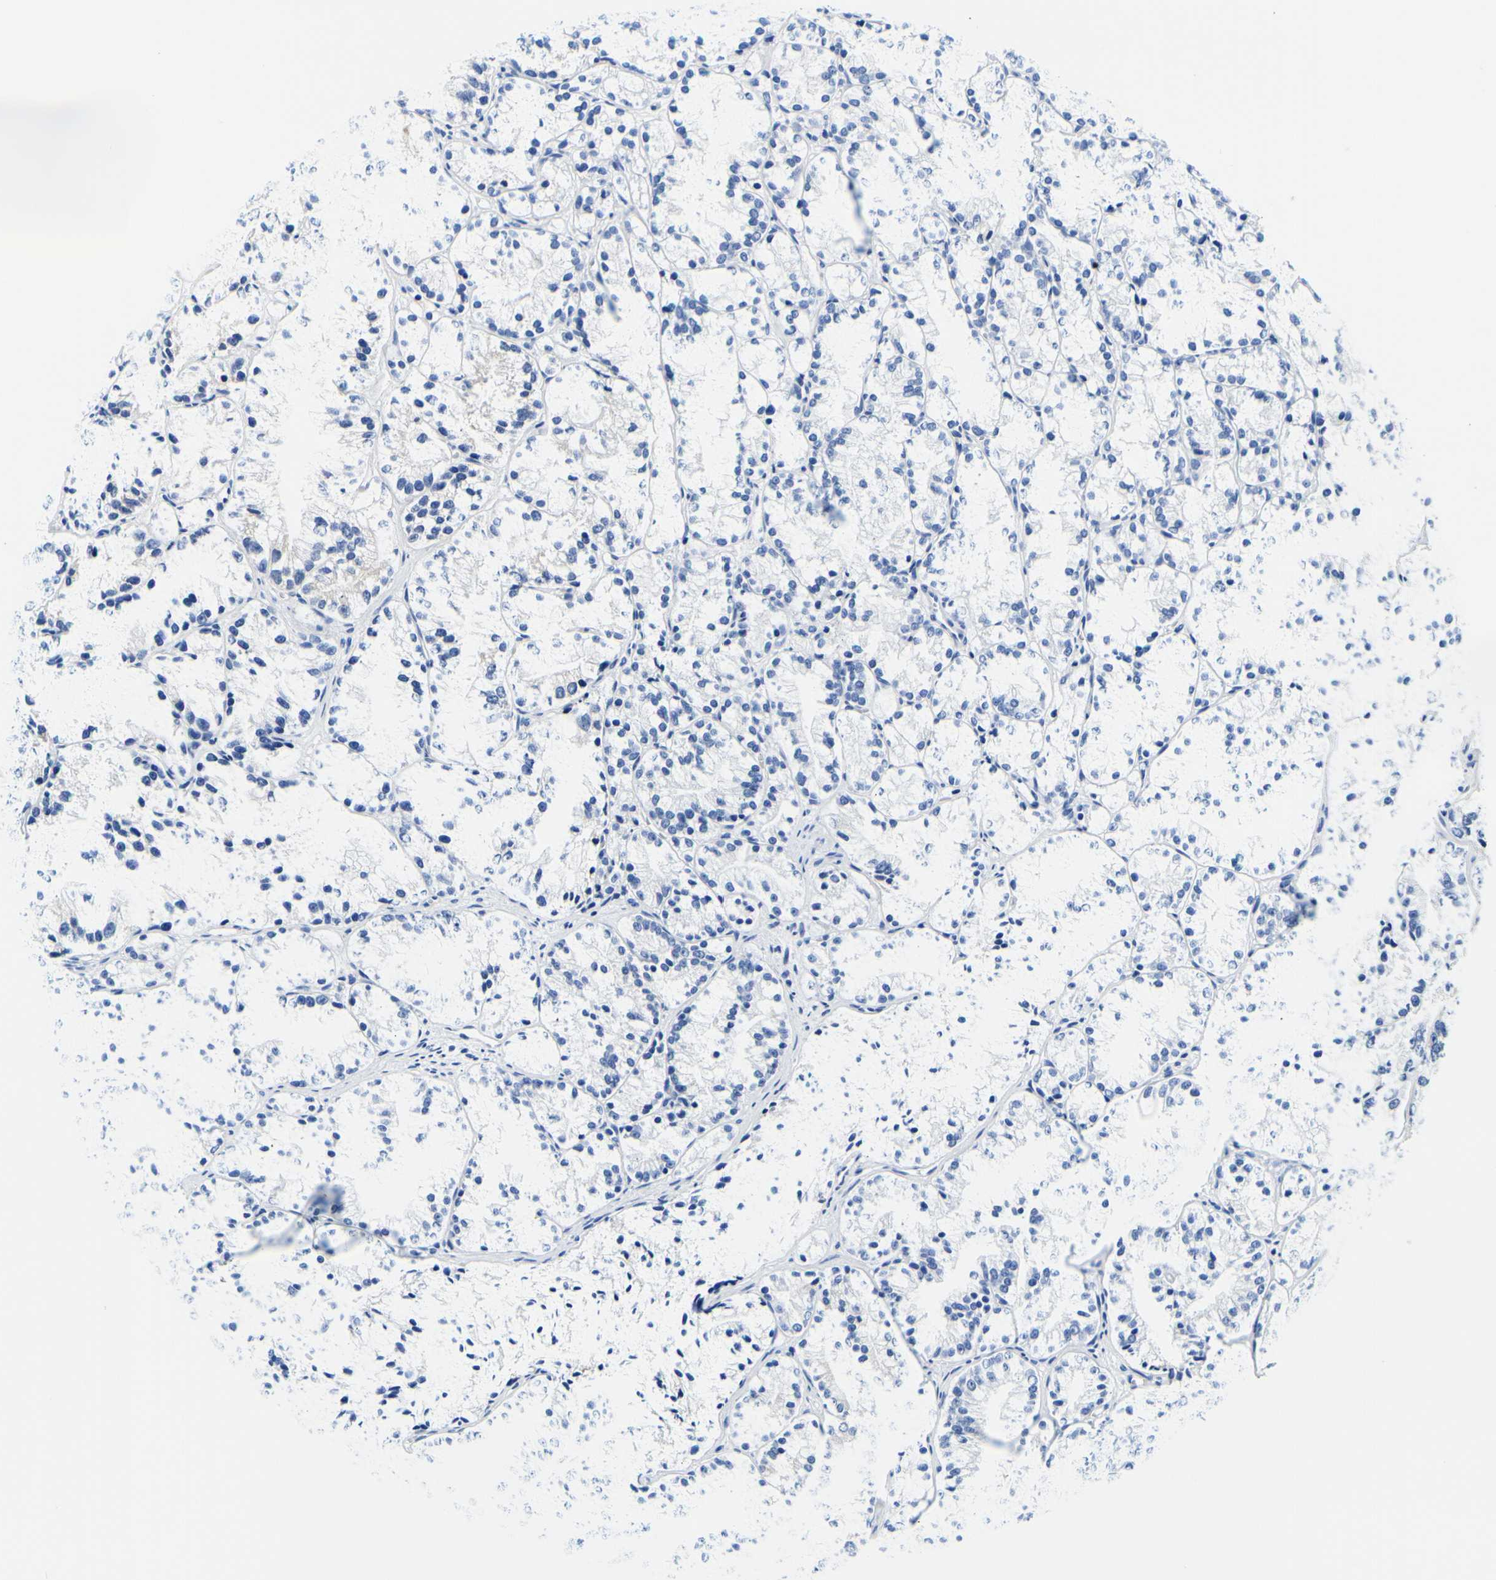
{"staining": {"intensity": "negative", "quantity": "none", "location": "none"}, "tissue": "prostate cancer", "cell_type": "Tumor cells", "image_type": "cancer", "snomed": [{"axis": "morphology", "description": "Adenocarcinoma, Low grade"}, {"axis": "topography", "description": "Prostate"}], "caption": "IHC image of neoplastic tissue: human prostate cancer (adenocarcinoma (low-grade)) stained with DAB demonstrates no significant protein positivity in tumor cells.", "gene": "P4HB", "patient": {"sex": "male", "age": 89}}